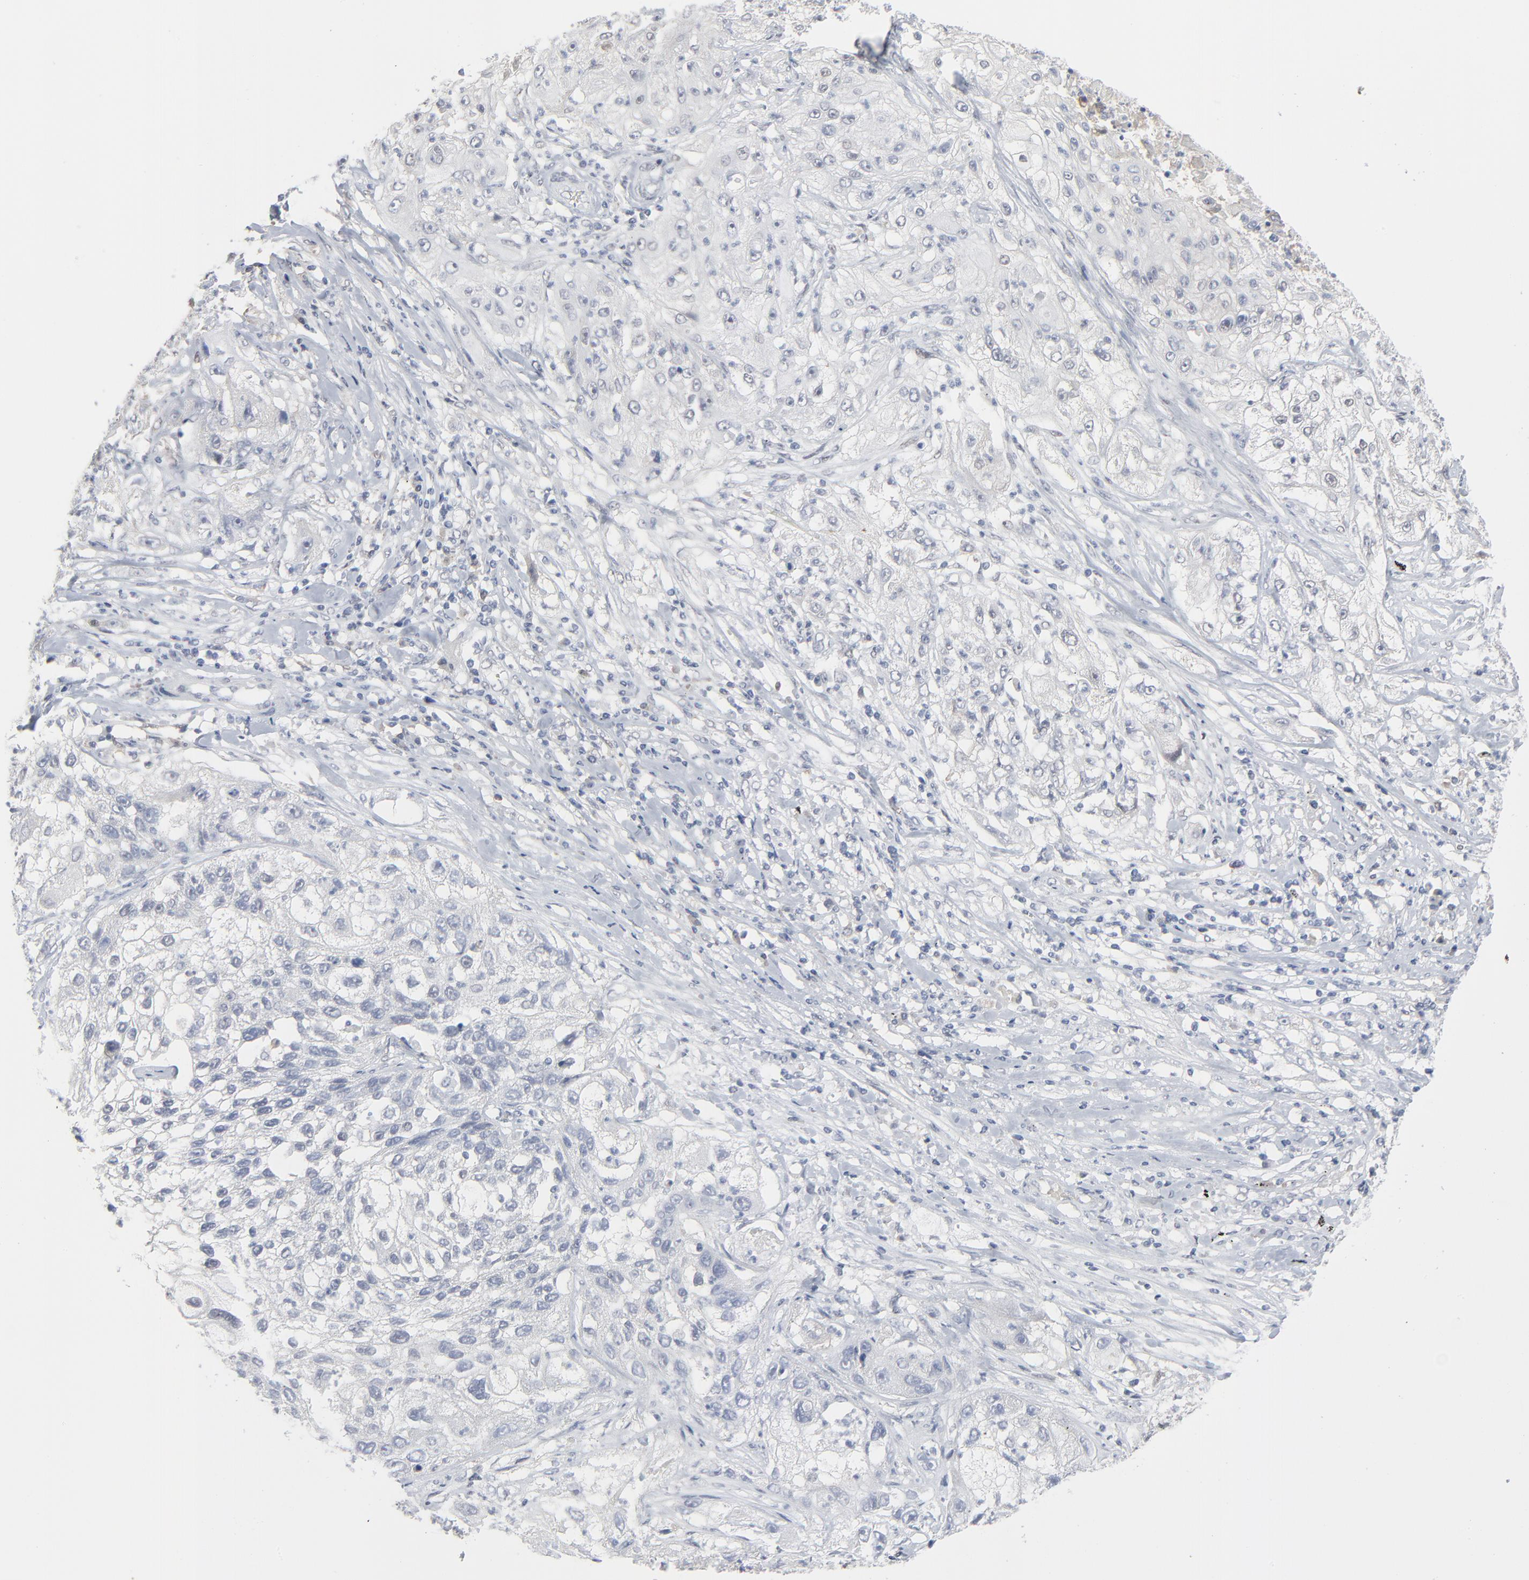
{"staining": {"intensity": "negative", "quantity": "none", "location": "none"}, "tissue": "lung cancer", "cell_type": "Tumor cells", "image_type": "cancer", "snomed": [{"axis": "morphology", "description": "Inflammation, NOS"}, {"axis": "morphology", "description": "Squamous cell carcinoma, NOS"}, {"axis": "topography", "description": "Lymph node"}, {"axis": "topography", "description": "Soft tissue"}, {"axis": "topography", "description": "Lung"}], "caption": "Lung cancer stained for a protein using IHC exhibits no expression tumor cells.", "gene": "ATF7", "patient": {"sex": "male", "age": 66}}